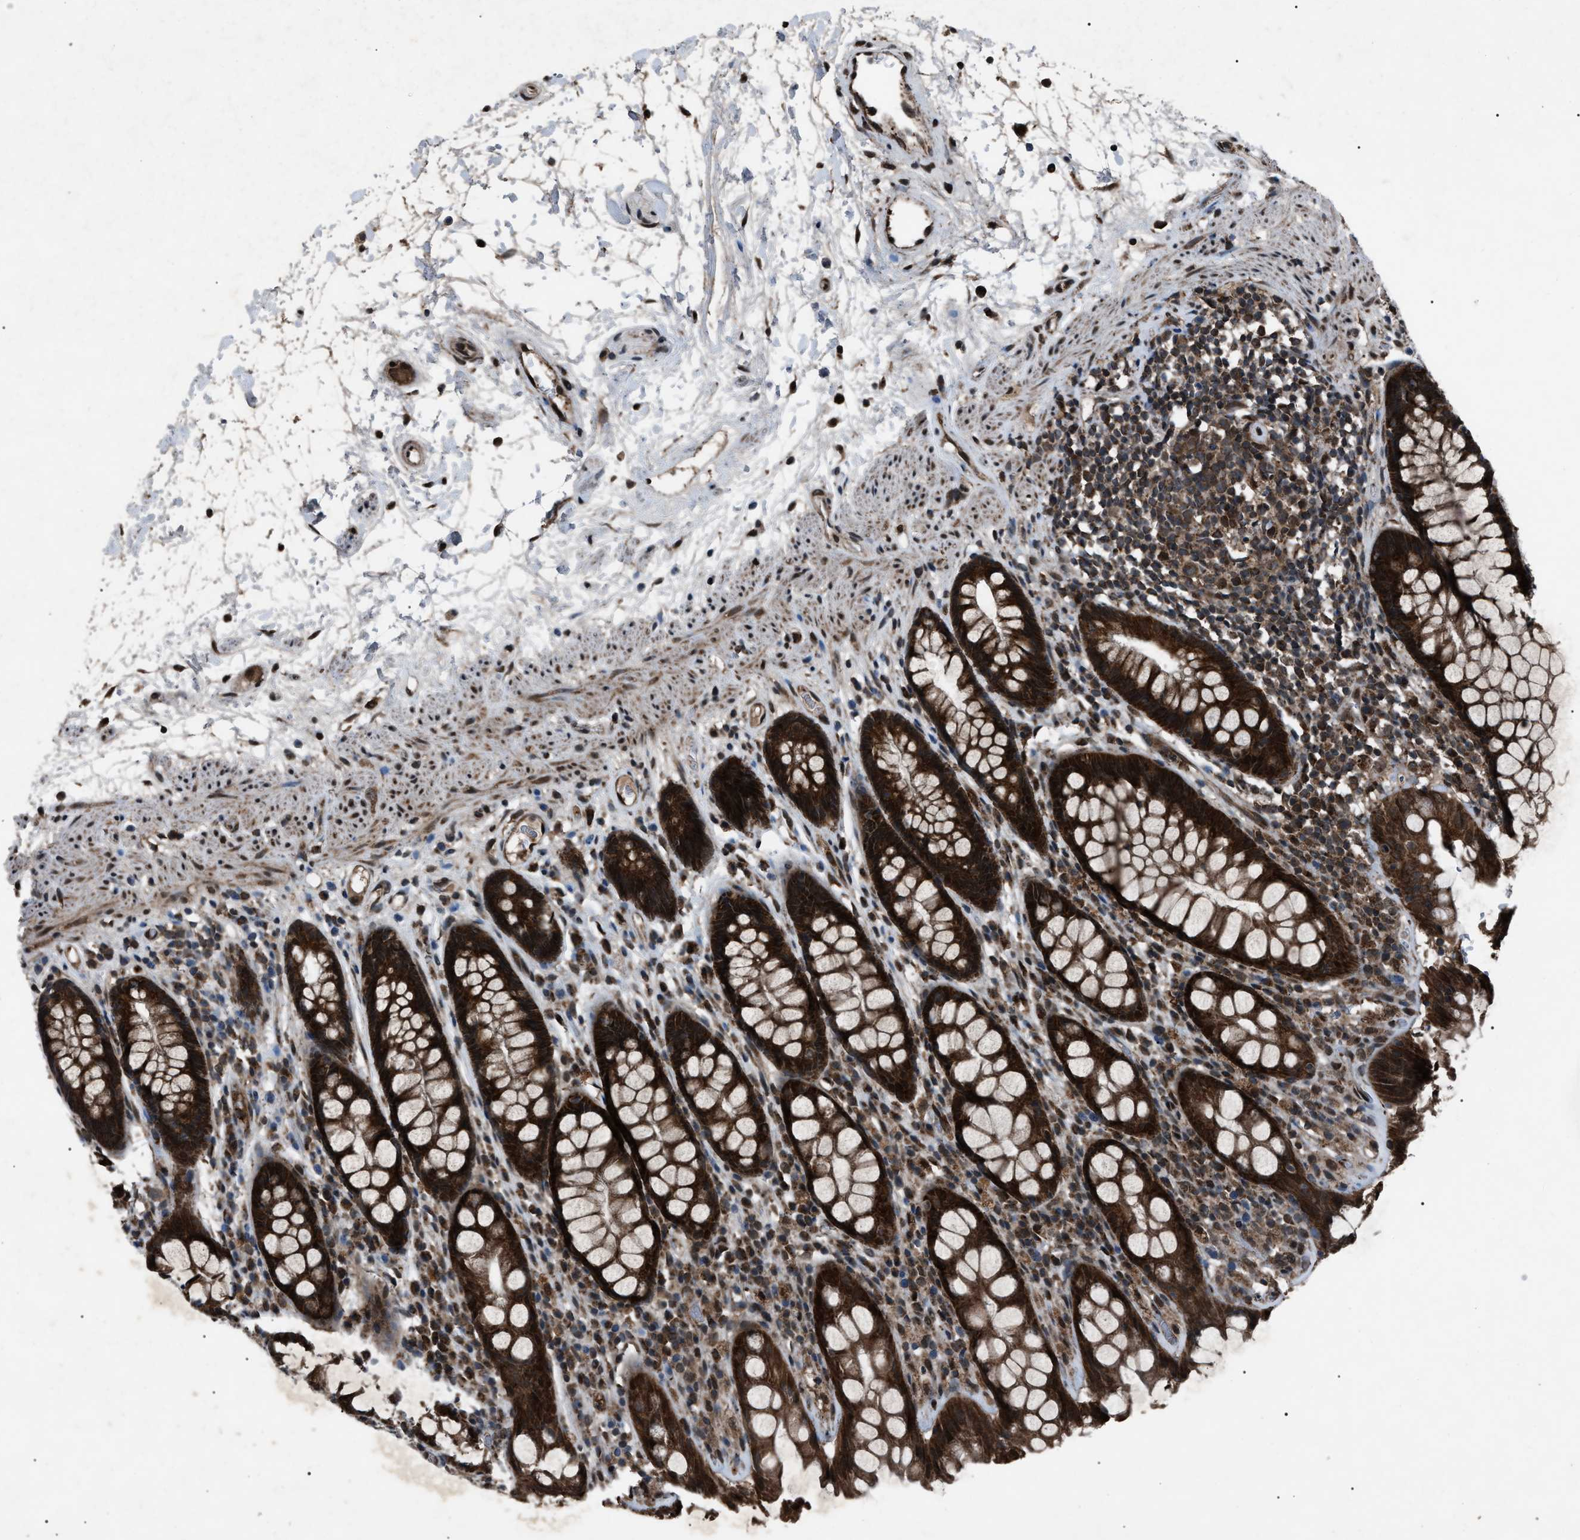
{"staining": {"intensity": "strong", "quantity": ">75%", "location": "cytoplasmic/membranous,nuclear"}, "tissue": "rectum", "cell_type": "Glandular cells", "image_type": "normal", "snomed": [{"axis": "morphology", "description": "Normal tissue, NOS"}, {"axis": "topography", "description": "Rectum"}], "caption": "IHC histopathology image of benign rectum: rectum stained using immunohistochemistry (IHC) reveals high levels of strong protein expression localized specifically in the cytoplasmic/membranous,nuclear of glandular cells, appearing as a cytoplasmic/membranous,nuclear brown color.", "gene": "ZFAND2A", "patient": {"sex": "male", "age": 64}}